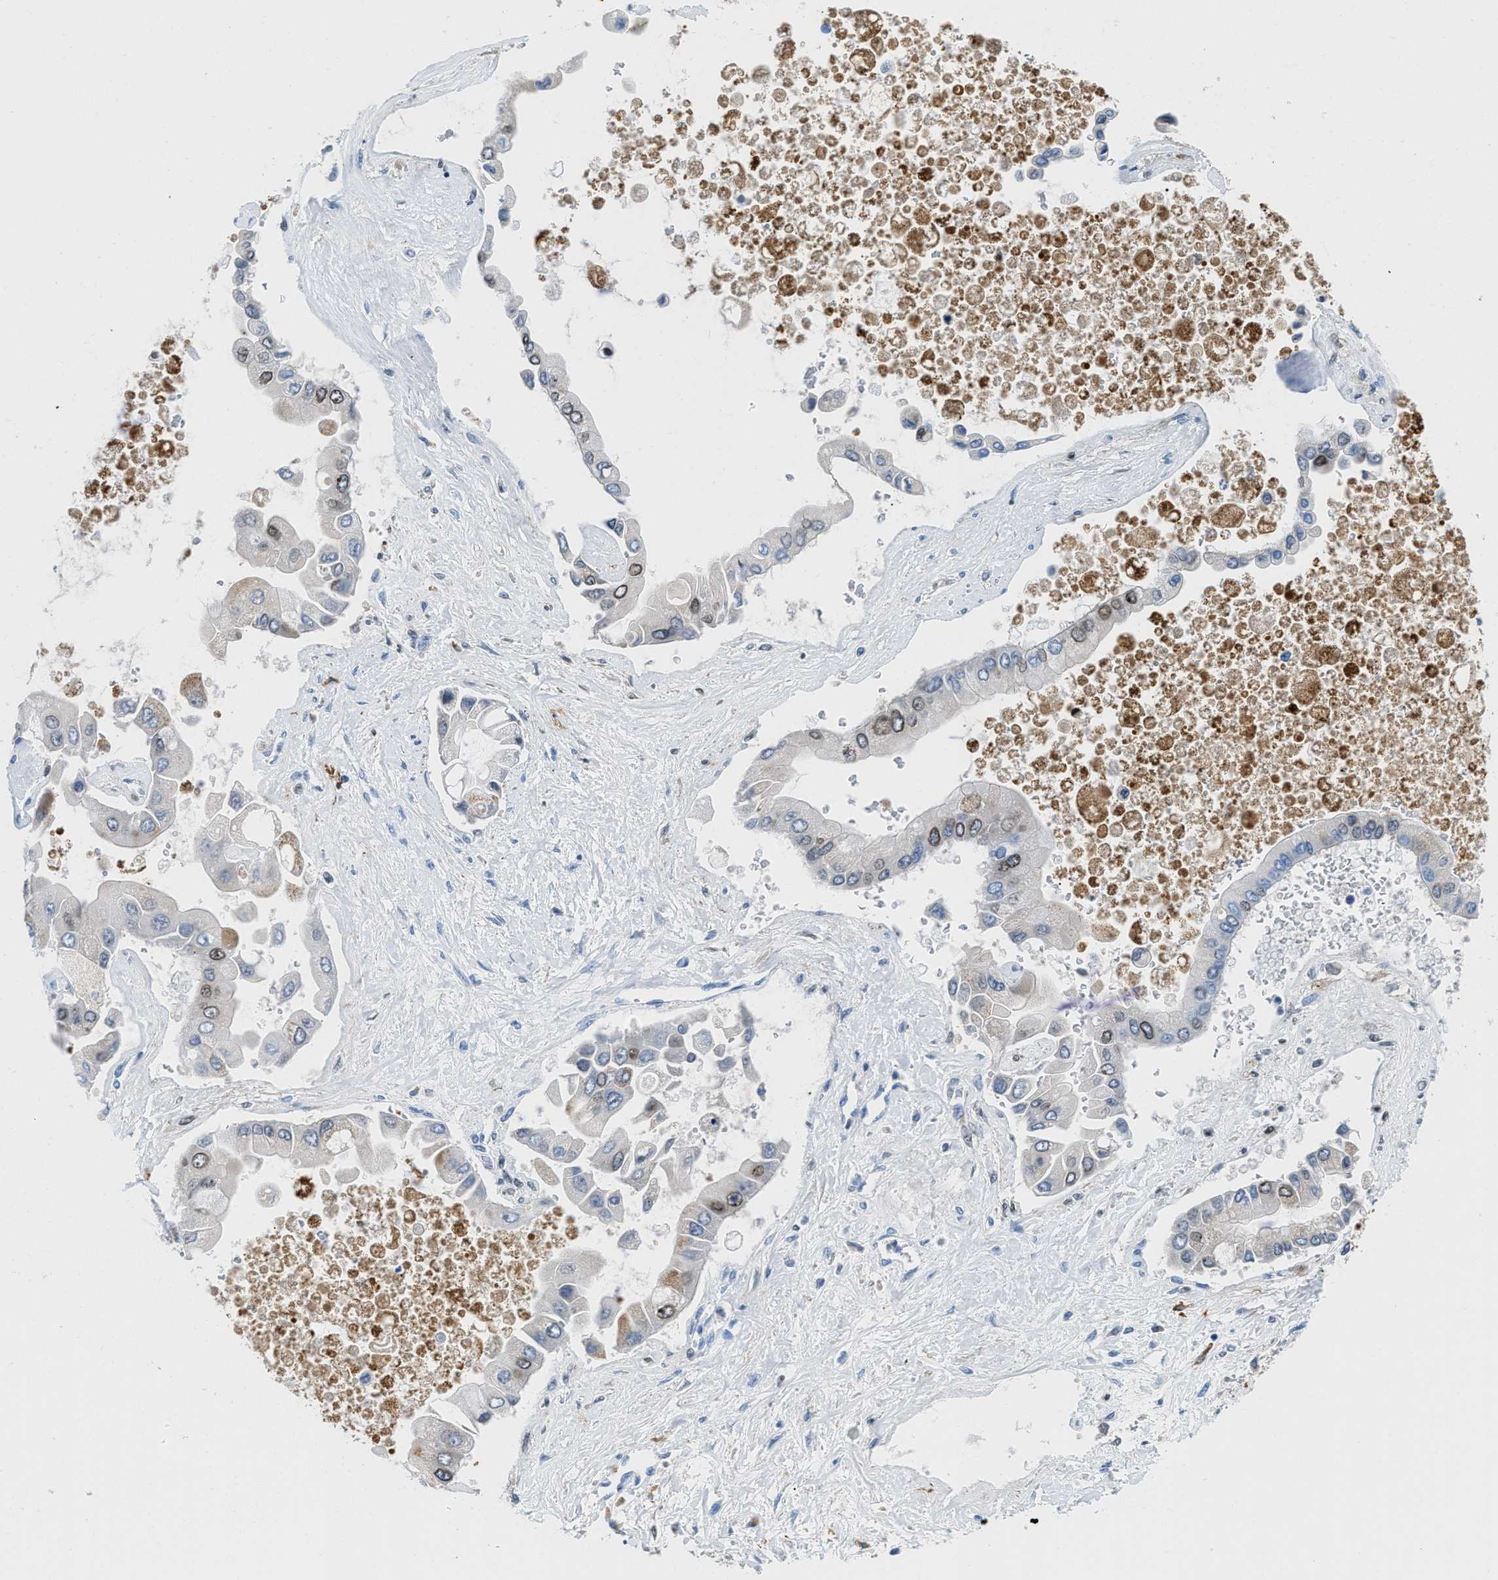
{"staining": {"intensity": "weak", "quantity": "<25%", "location": "nuclear"}, "tissue": "liver cancer", "cell_type": "Tumor cells", "image_type": "cancer", "snomed": [{"axis": "morphology", "description": "Cholangiocarcinoma"}, {"axis": "topography", "description": "Liver"}], "caption": "Immunohistochemistry micrograph of liver cancer stained for a protein (brown), which displays no expression in tumor cells.", "gene": "CD226", "patient": {"sex": "male", "age": 50}}